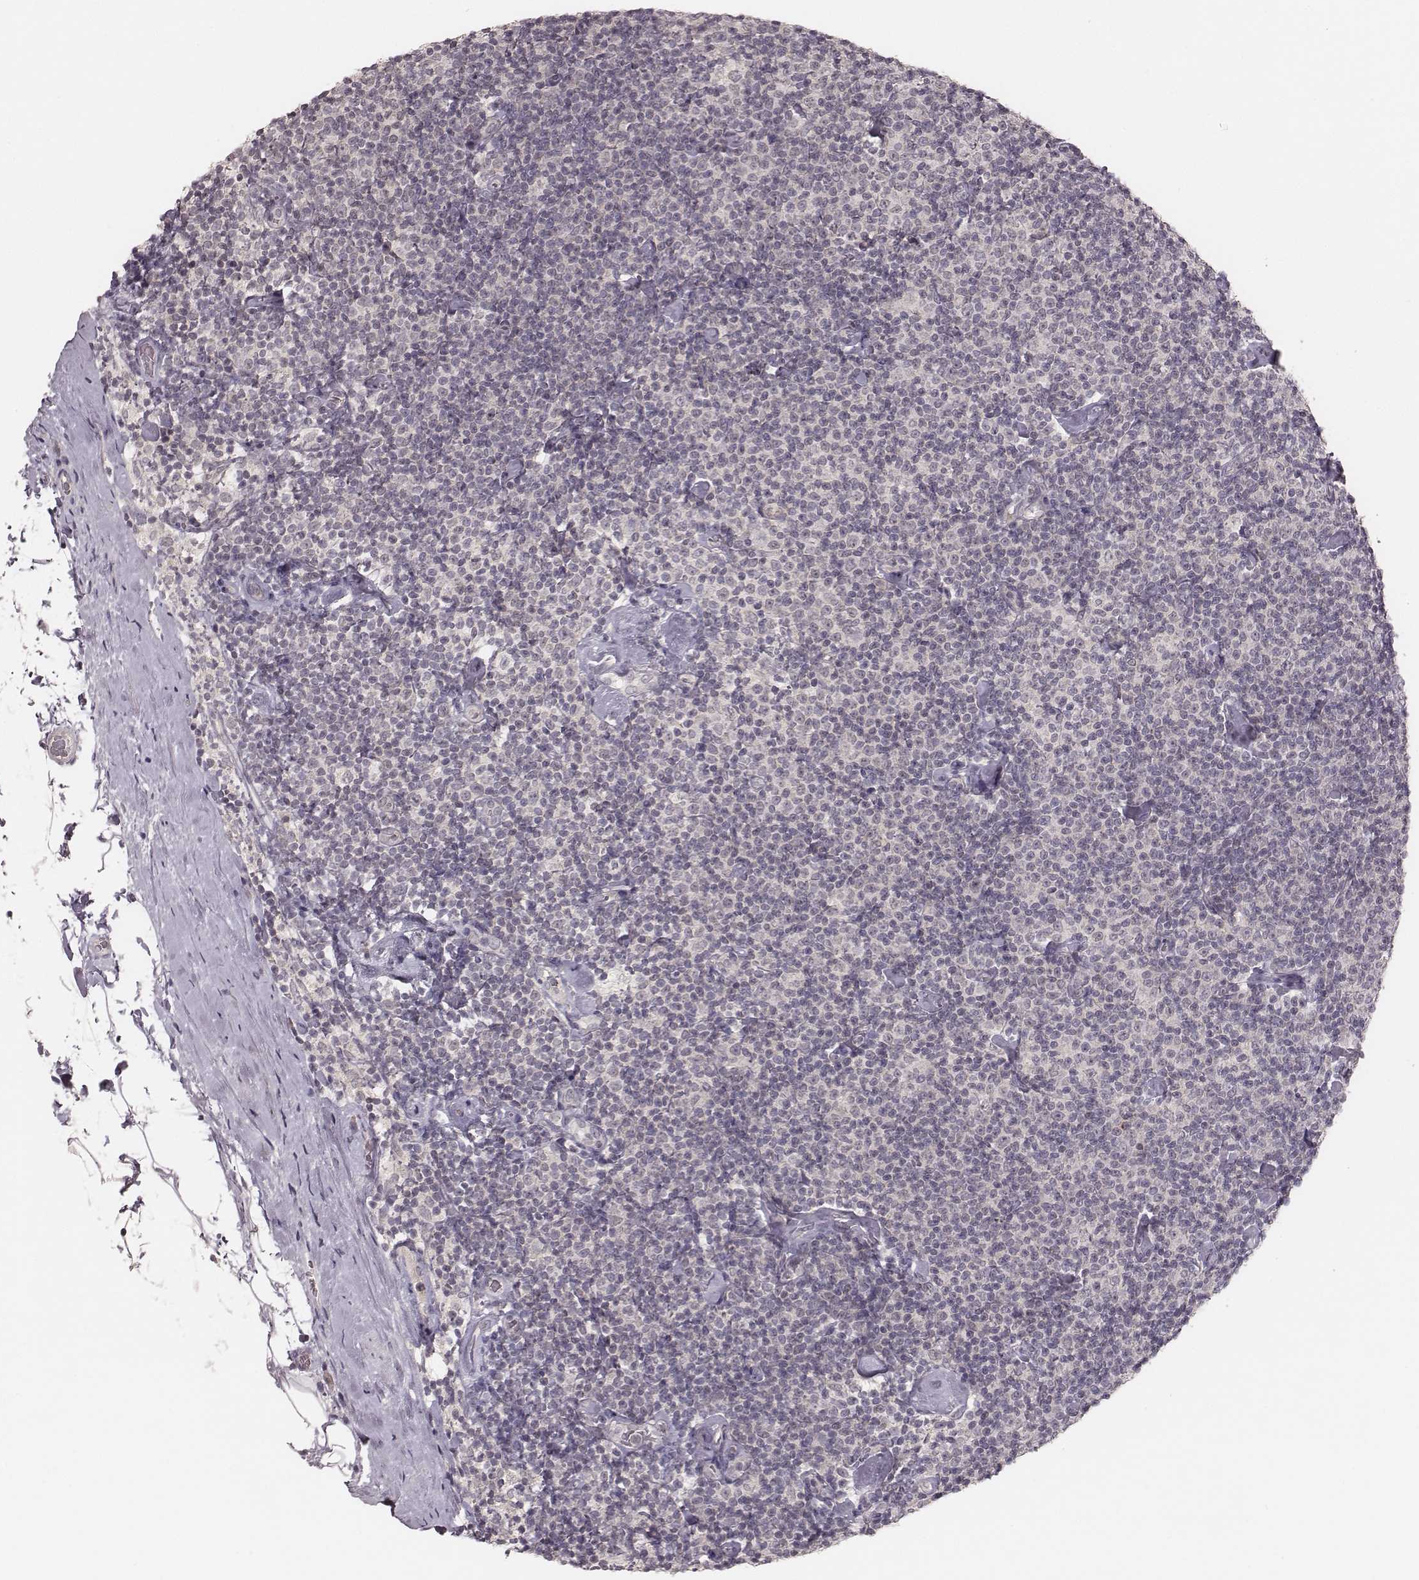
{"staining": {"intensity": "negative", "quantity": "none", "location": "none"}, "tissue": "lymphoma", "cell_type": "Tumor cells", "image_type": "cancer", "snomed": [{"axis": "morphology", "description": "Malignant lymphoma, non-Hodgkin's type, Low grade"}, {"axis": "topography", "description": "Lymph node"}], "caption": "There is no significant positivity in tumor cells of malignant lymphoma, non-Hodgkin's type (low-grade). Brightfield microscopy of IHC stained with DAB (brown) and hematoxylin (blue), captured at high magnification.", "gene": "LY6K", "patient": {"sex": "male", "age": 81}}